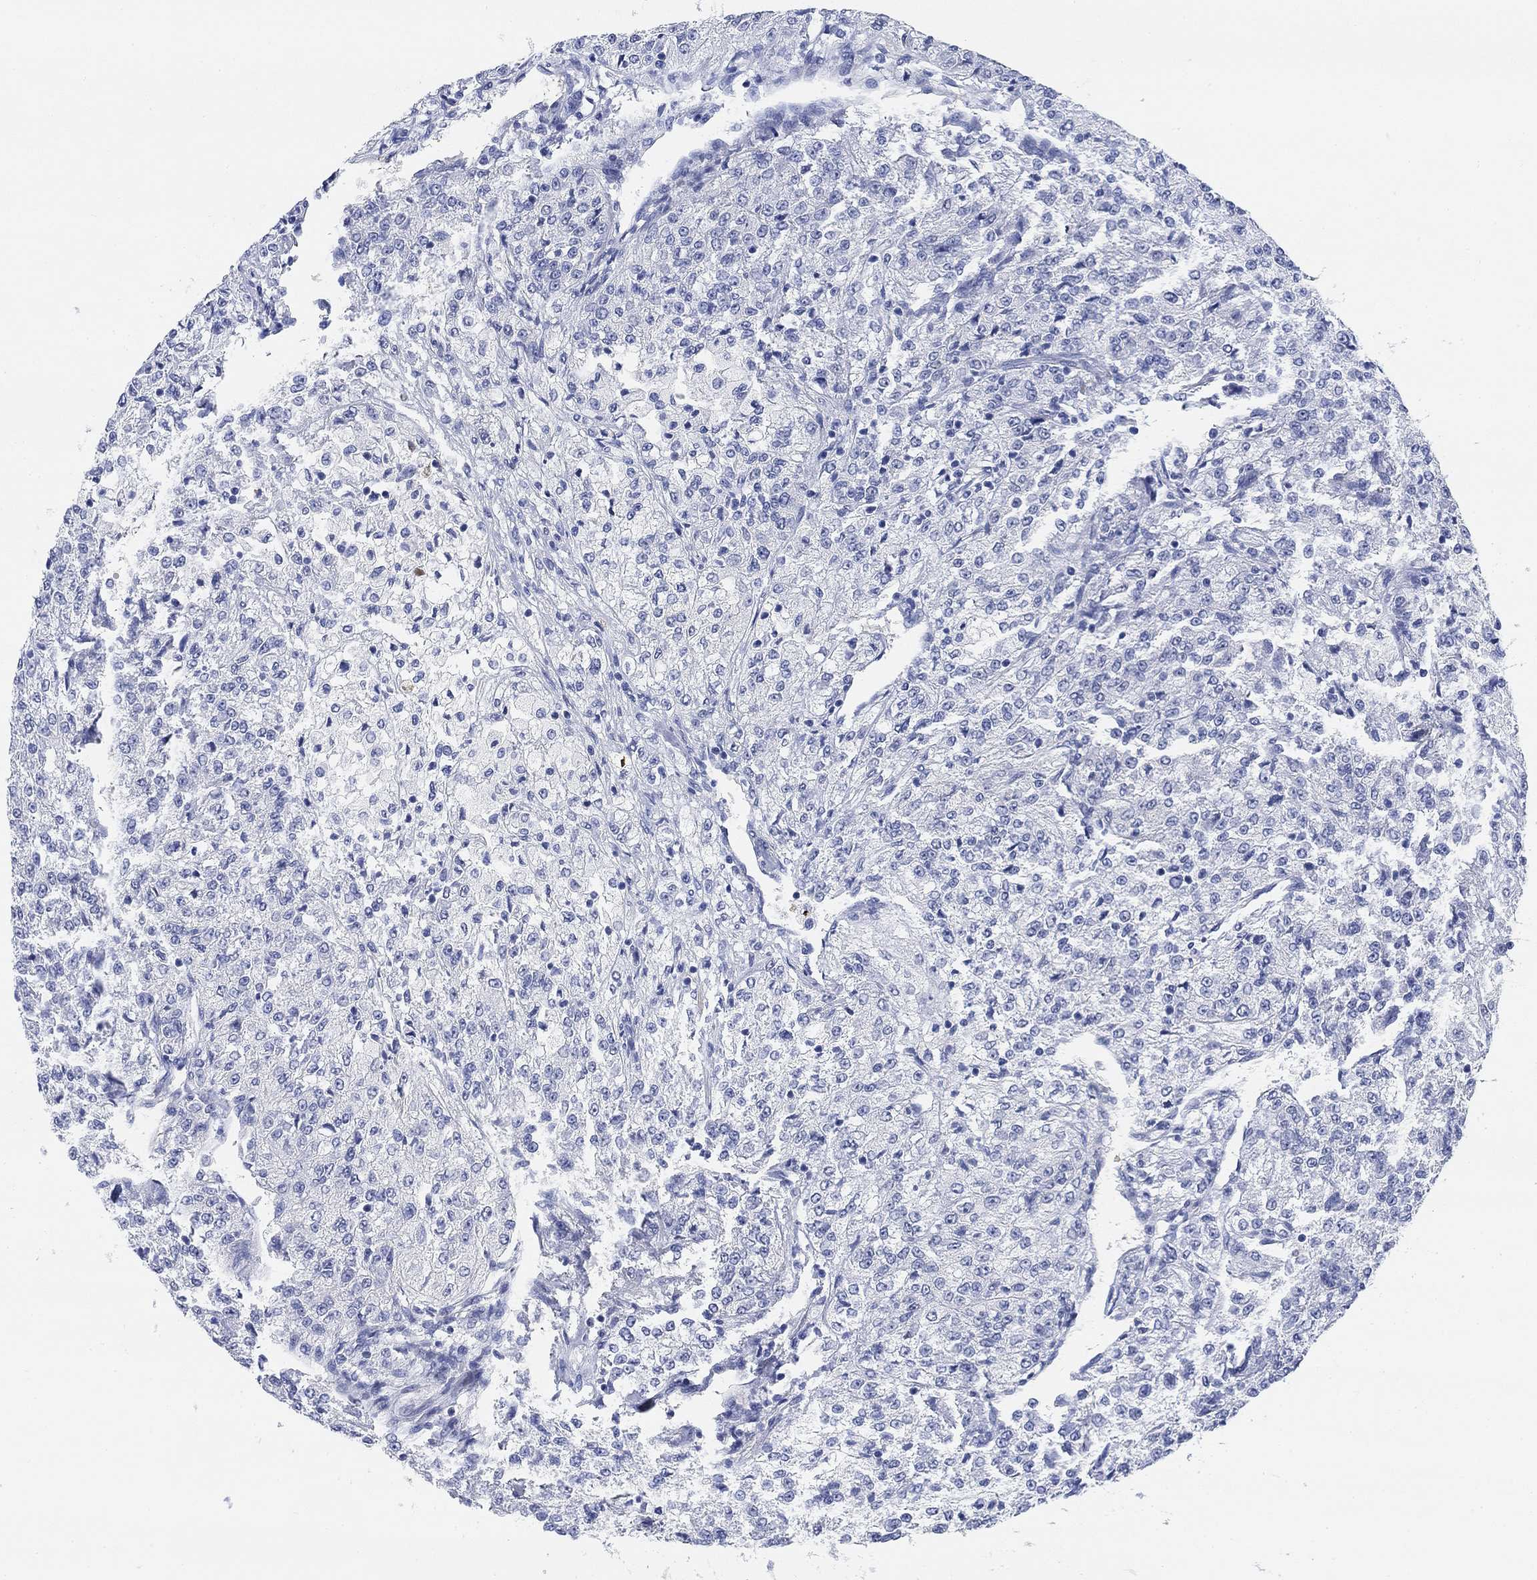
{"staining": {"intensity": "negative", "quantity": "none", "location": "none"}, "tissue": "renal cancer", "cell_type": "Tumor cells", "image_type": "cancer", "snomed": [{"axis": "morphology", "description": "Adenocarcinoma, NOS"}, {"axis": "topography", "description": "Kidney"}], "caption": "This is an immunohistochemistry photomicrograph of renal cancer (adenocarcinoma). There is no expression in tumor cells.", "gene": "PAX6", "patient": {"sex": "female", "age": 63}}